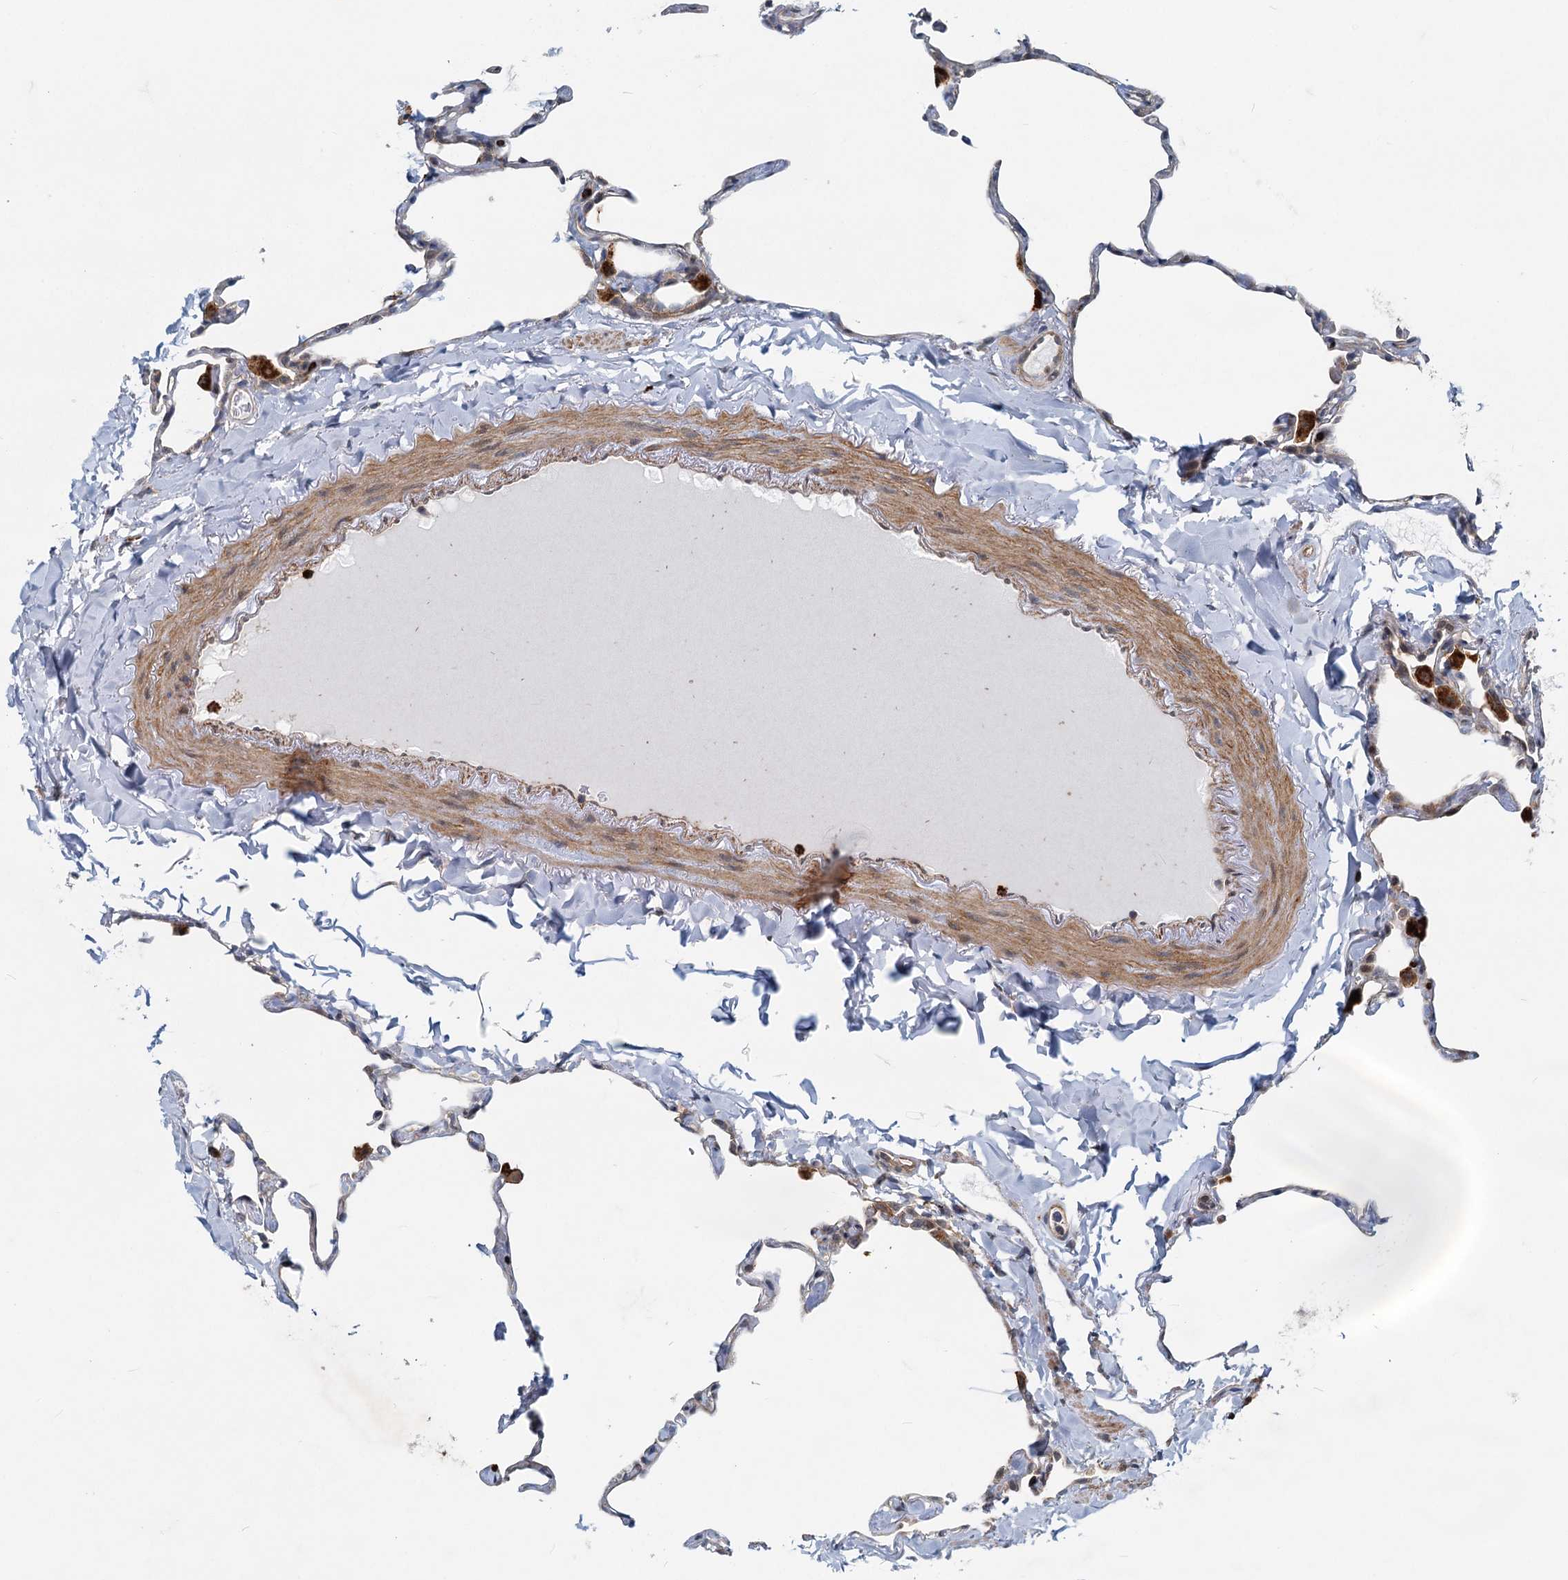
{"staining": {"intensity": "strong", "quantity": "<25%", "location": "nuclear"}, "tissue": "lung", "cell_type": "Alveolar cells", "image_type": "normal", "snomed": [{"axis": "morphology", "description": "Normal tissue, NOS"}, {"axis": "topography", "description": "Lung"}], "caption": "Lung stained with DAB immunohistochemistry (IHC) shows medium levels of strong nuclear staining in about <25% of alveolar cells. (IHC, brightfield microscopy, high magnification).", "gene": "ADCY2", "patient": {"sex": "male", "age": 65}}